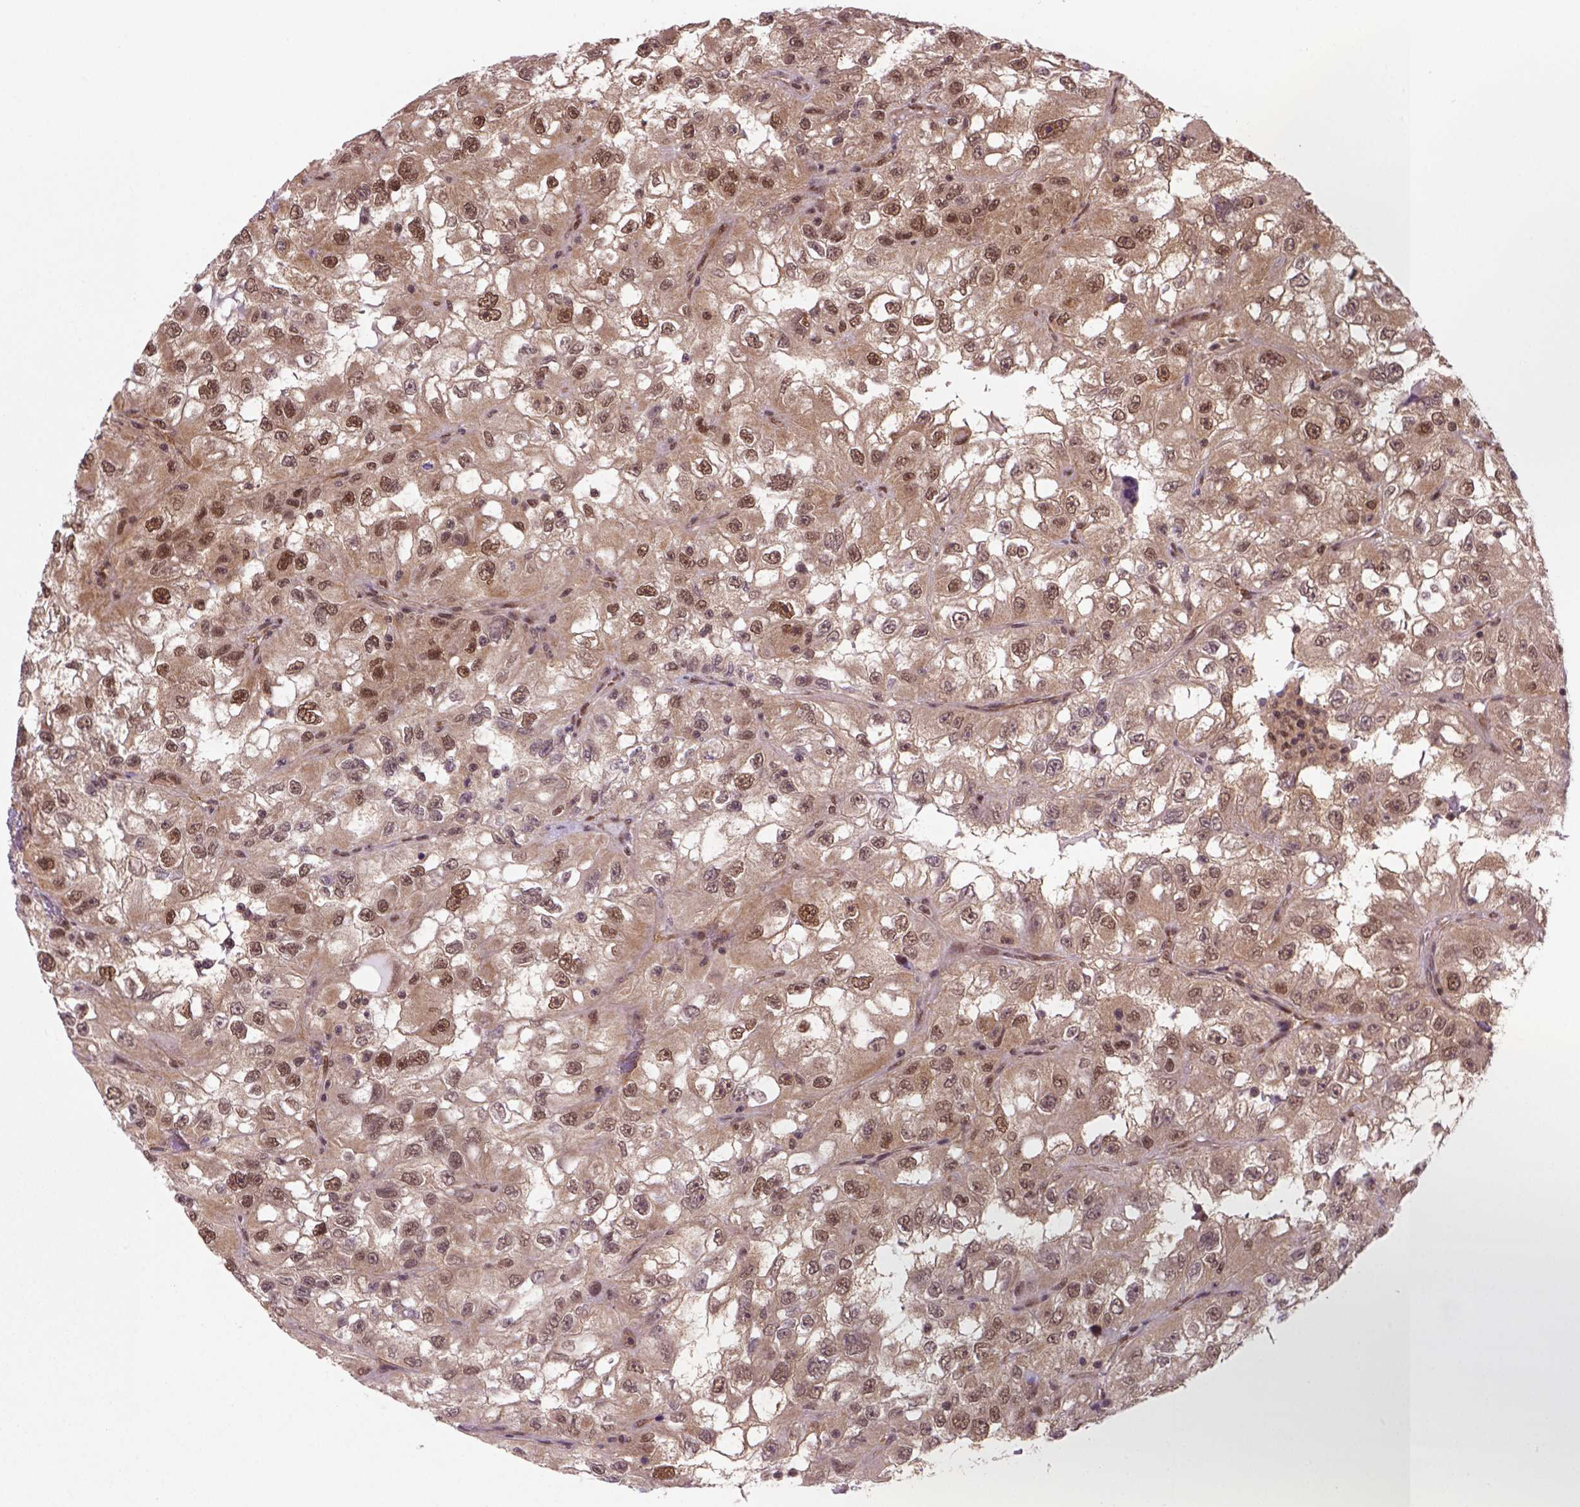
{"staining": {"intensity": "strong", "quantity": ">75%", "location": "cytoplasmic/membranous,nuclear"}, "tissue": "renal cancer", "cell_type": "Tumor cells", "image_type": "cancer", "snomed": [{"axis": "morphology", "description": "Adenocarcinoma, NOS"}, {"axis": "topography", "description": "Kidney"}], "caption": "About >75% of tumor cells in human adenocarcinoma (renal) show strong cytoplasmic/membranous and nuclear protein expression as visualized by brown immunohistochemical staining.", "gene": "PSMC2", "patient": {"sex": "male", "age": 64}}